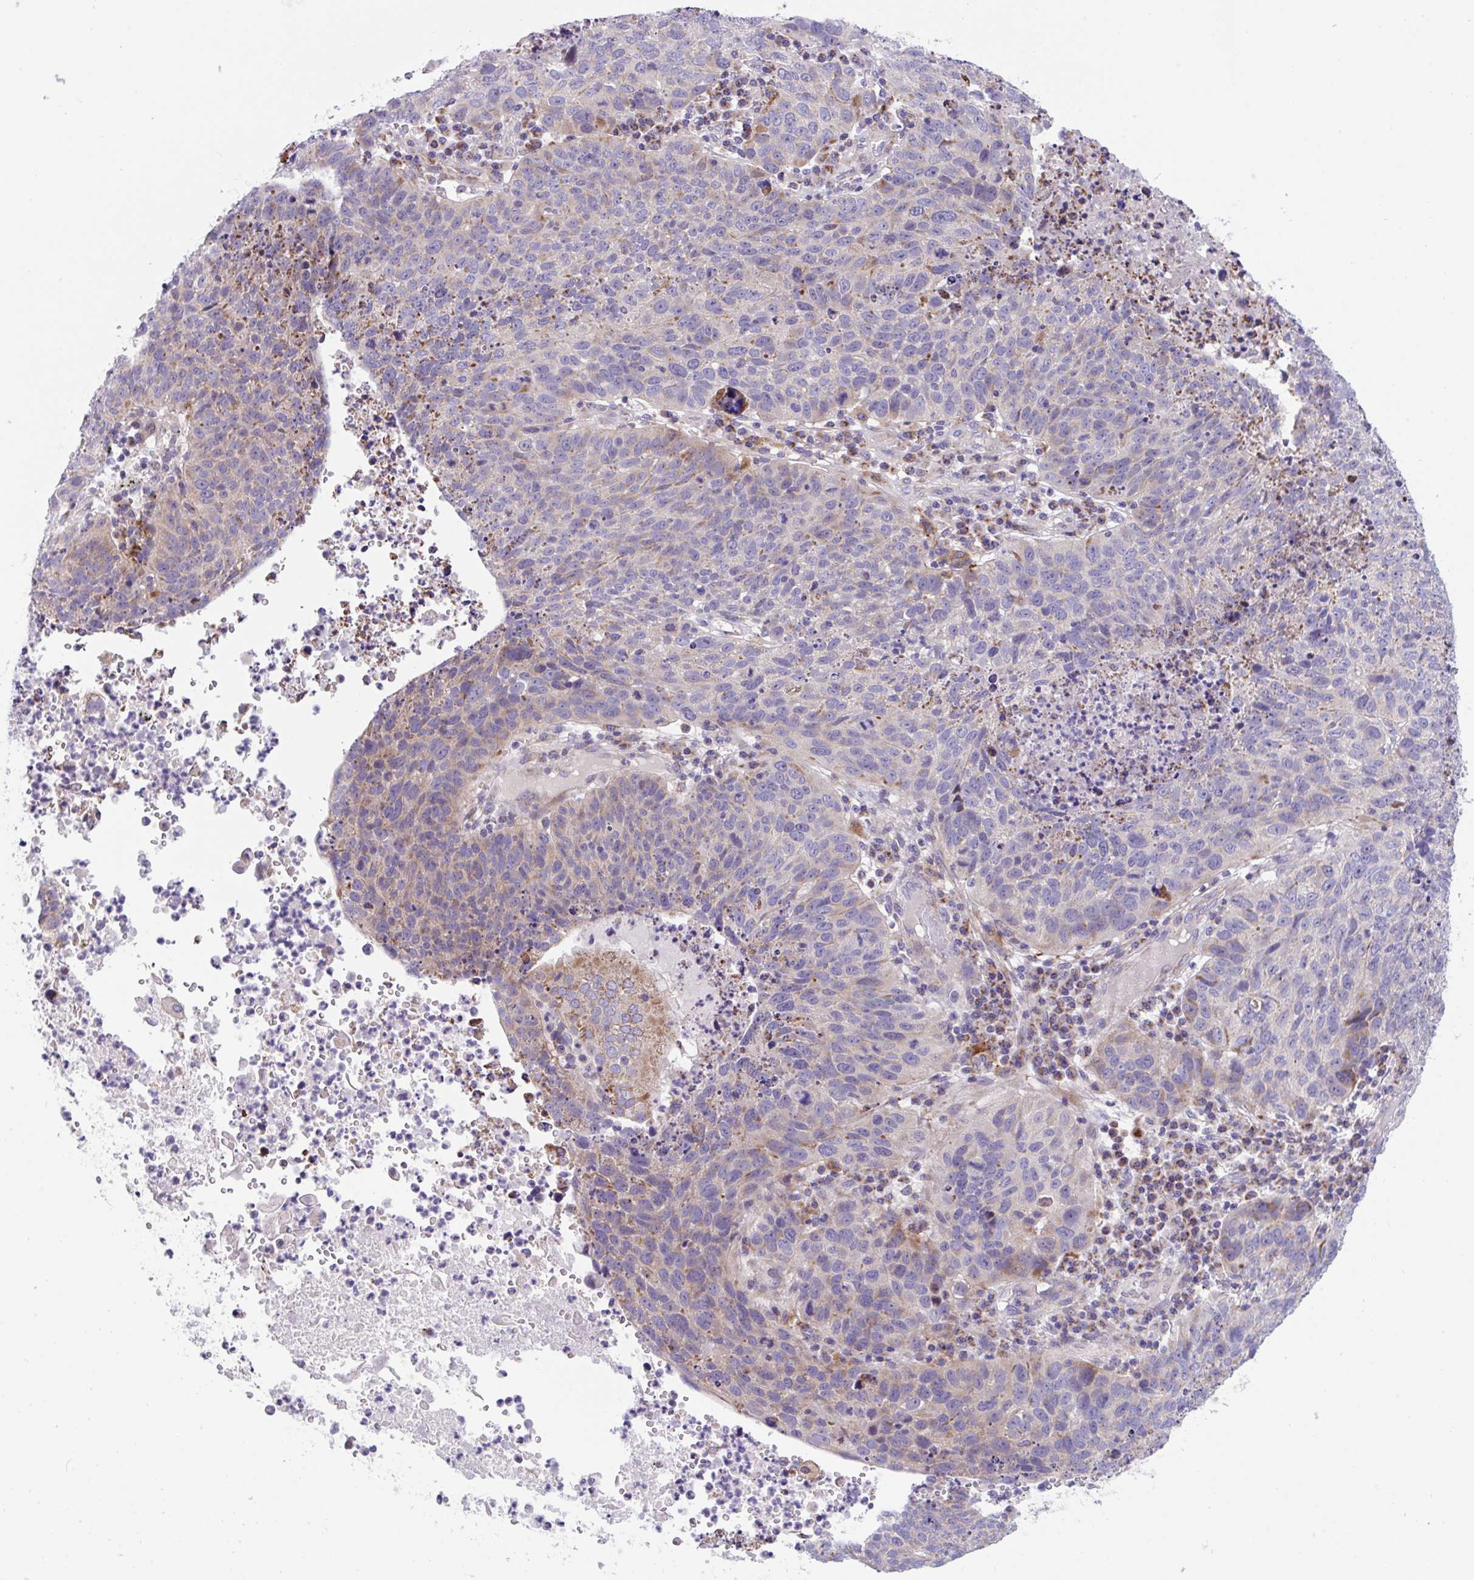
{"staining": {"intensity": "weak", "quantity": "<25%", "location": "cytoplasmic/membranous"}, "tissue": "lung cancer", "cell_type": "Tumor cells", "image_type": "cancer", "snomed": [{"axis": "morphology", "description": "Squamous cell carcinoma, NOS"}, {"axis": "topography", "description": "Lung"}], "caption": "Immunohistochemistry (IHC) of human squamous cell carcinoma (lung) exhibits no expression in tumor cells. (DAB (3,3'-diaminobenzidine) IHC, high magnification).", "gene": "DTX3", "patient": {"sex": "male", "age": 63}}